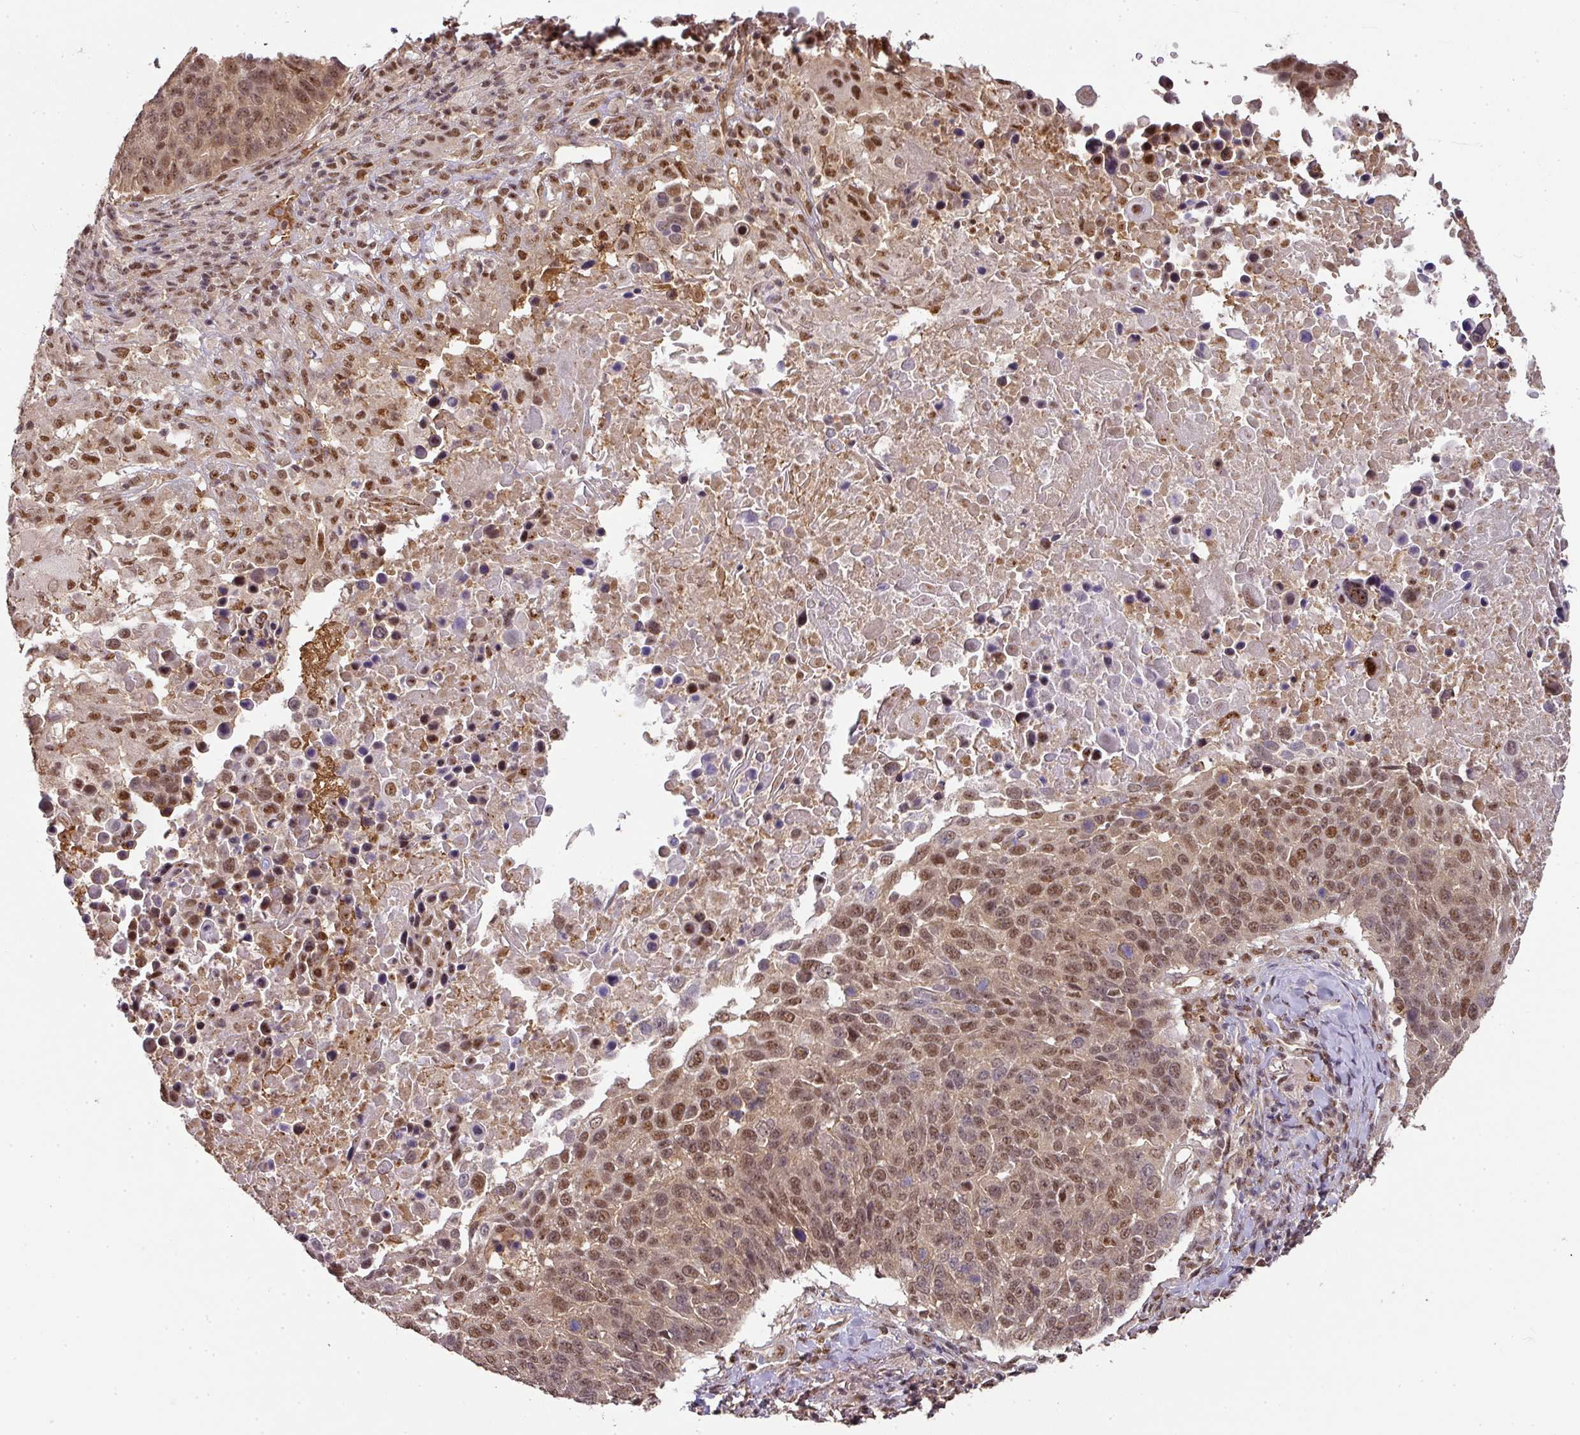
{"staining": {"intensity": "moderate", "quantity": ">75%", "location": "nuclear"}, "tissue": "lung cancer", "cell_type": "Tumor cells", "image_type": "cancer", "snomed": [{"axis": "morphology", "description": "Normal tissue, NOS"}, {"axis": "morphology", "description": "Squamous cell carcinoma, NOS"}, {"axis": "topography", "description": "Lymph node"}, {"axis": "topography", "description": "Lung"}], "caption": "Lung cancer stained for a protein displays moderate nuclear positivity in tumor cells.", "gene": "RANBP9", "patient": {"sex": "male", "age": 66}}